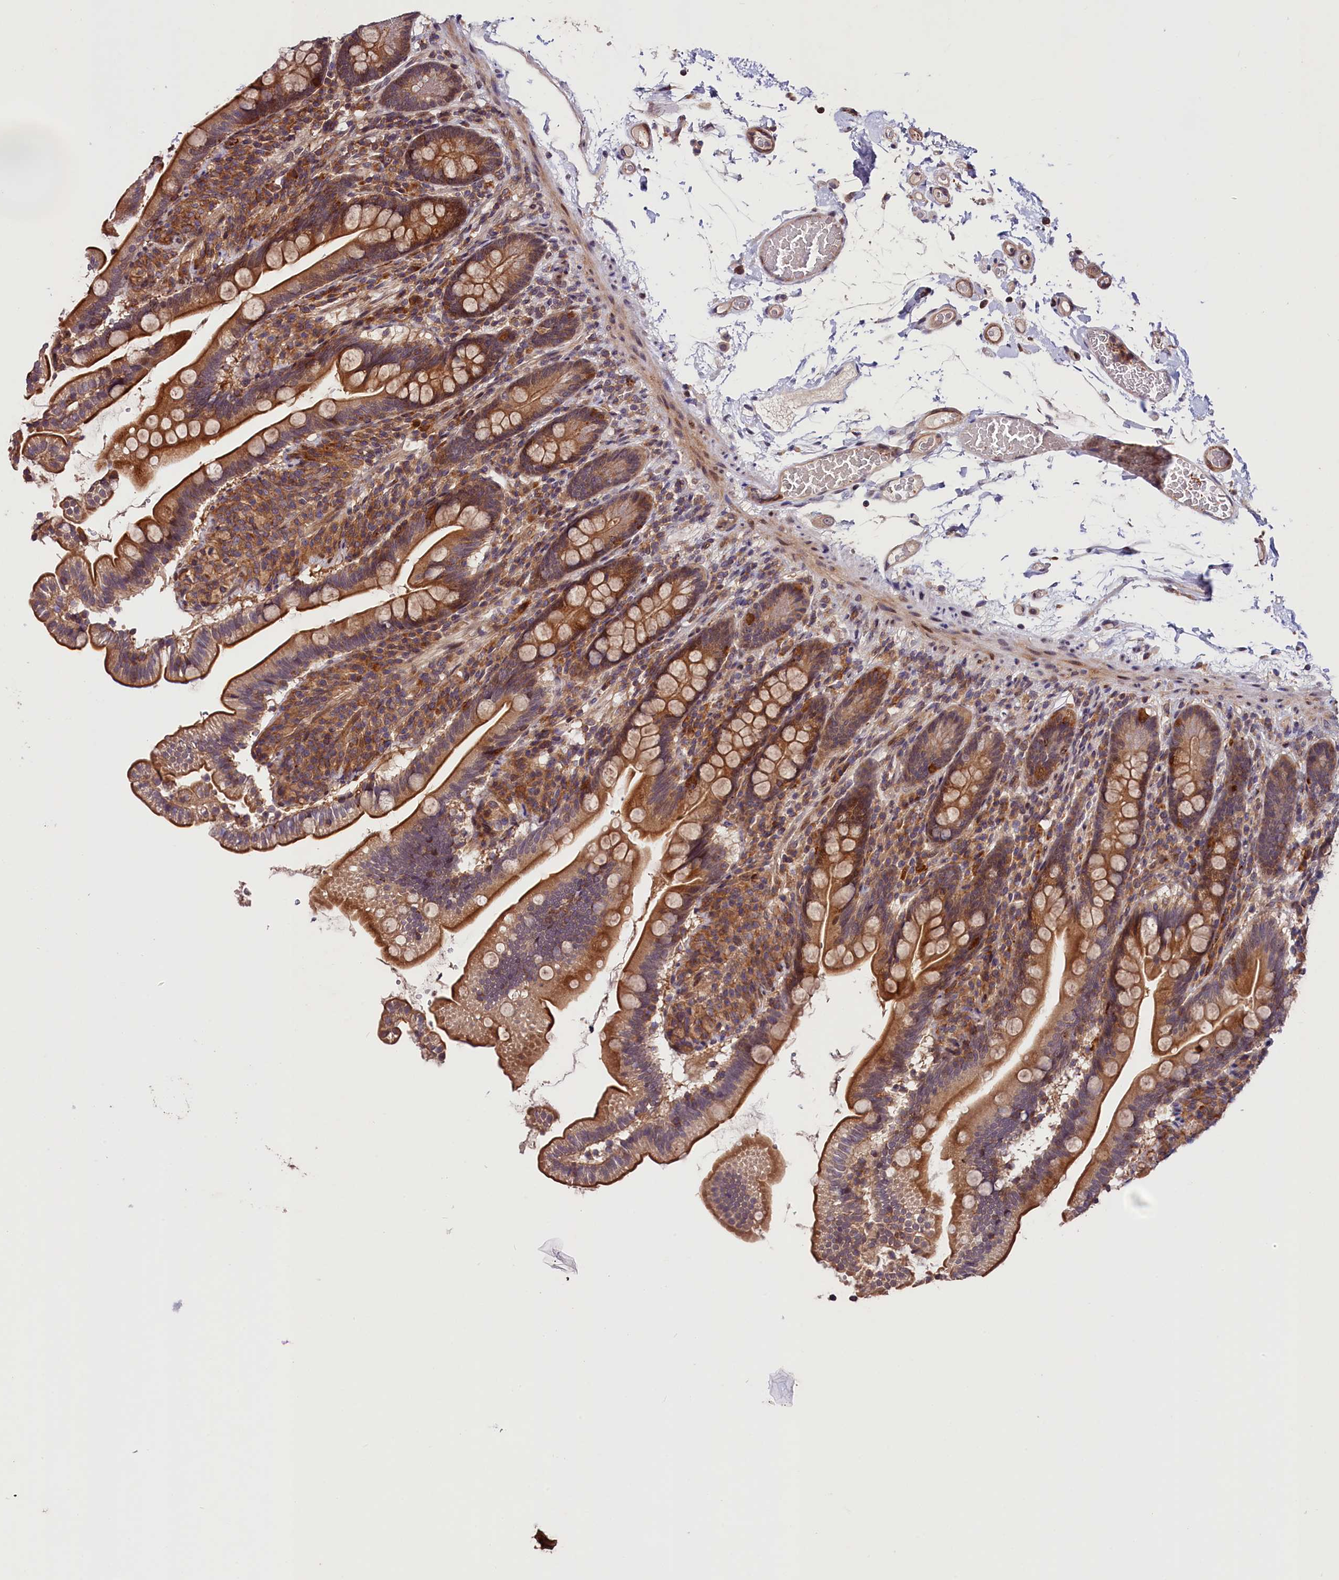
{"staining": {"intensity": "moderate", "quantity": ">75%", "location": "cytoplasmic/membranous"}, "tissue": "small intestine", "cell_type": "Glandular cells", "image_type": "normal", "snomed": [{"axis": "morphology", "description": "Normal tissue, NOS"}, {"axis": "topography", "description": "Small intestine"}], "caption": "Glandular cells display moderate cytoplasmic/membranous expression in about >75% of cells in benign small intestine. Using DAB (brown) and hematoxylin (blue) stains, captured at high magnification using brightfield microscopy.", "gene": "CACNA1H", "patient": {"sex": "female", "age": 64}}